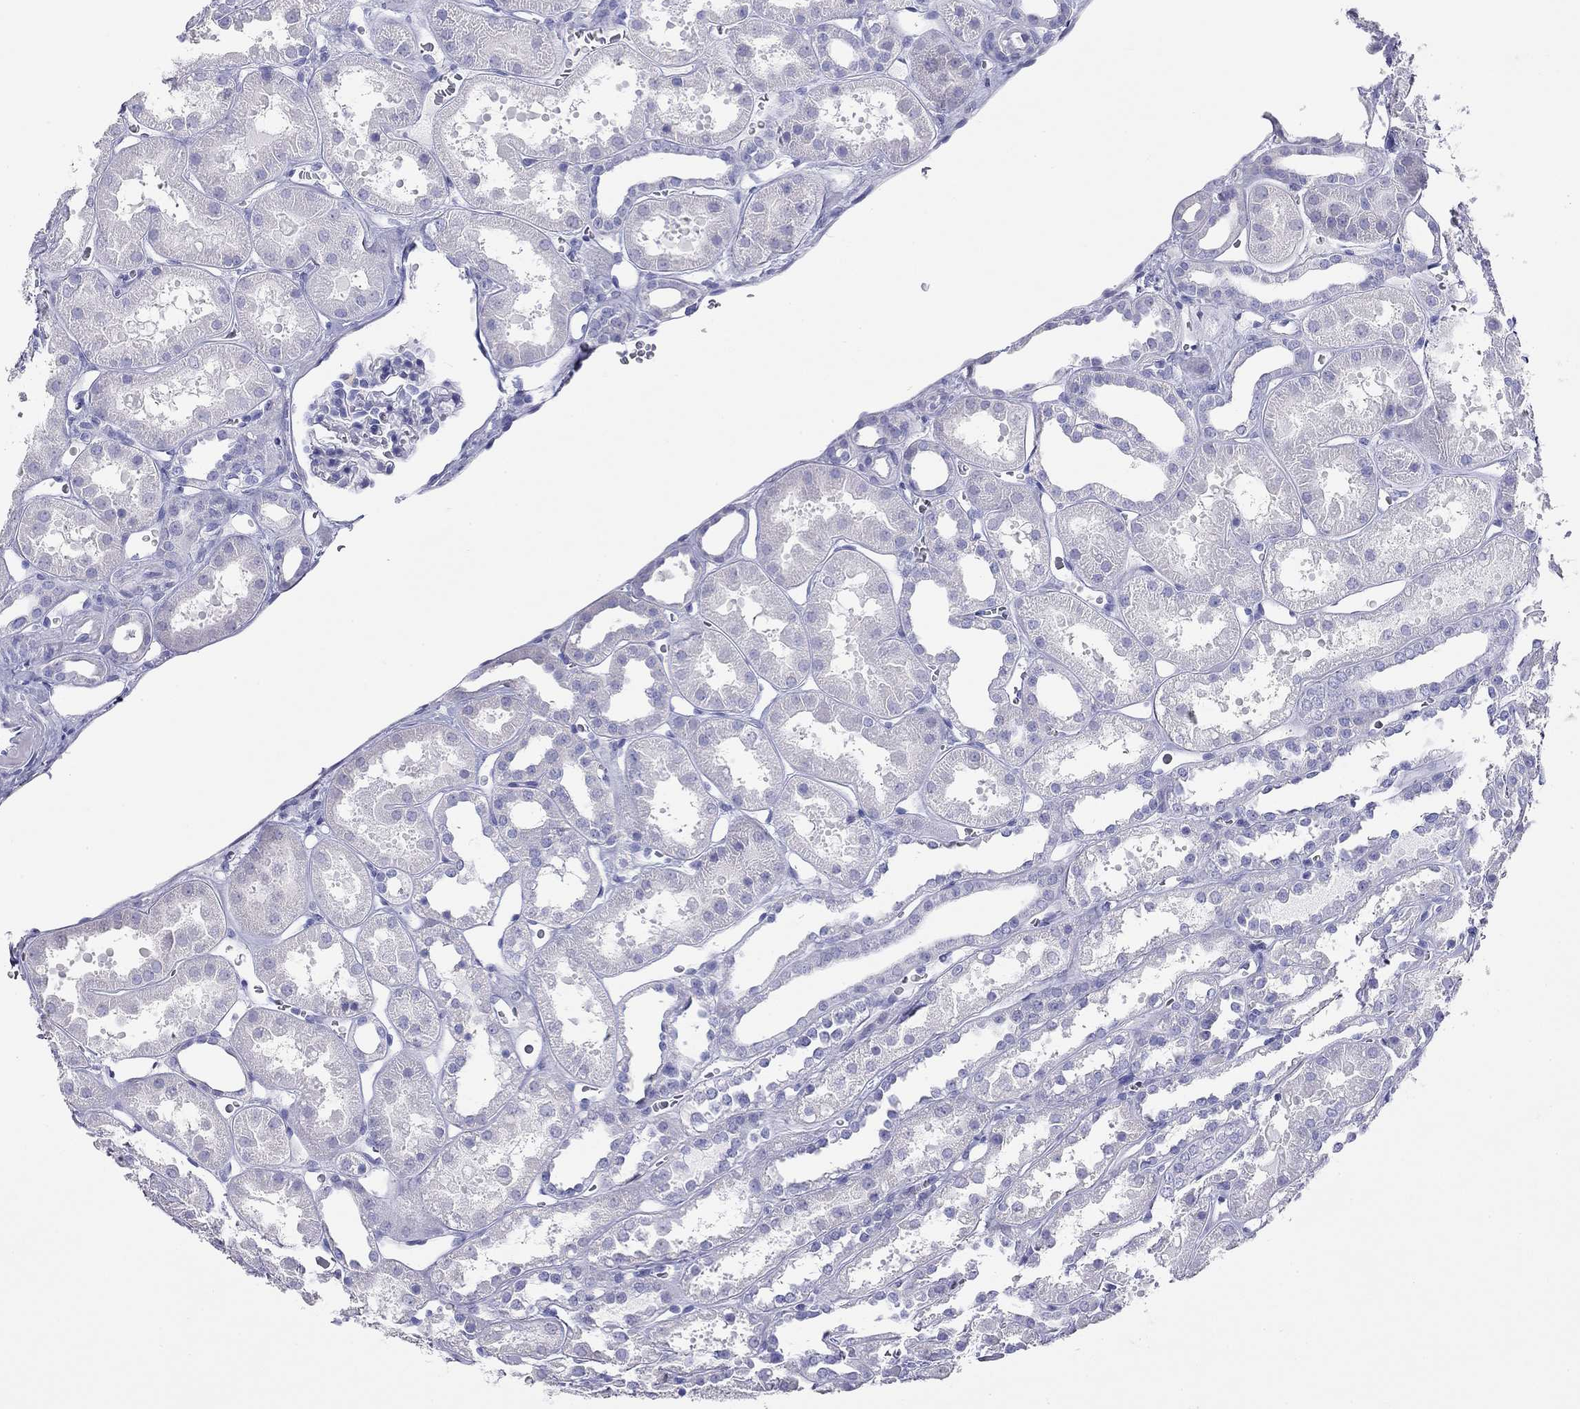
{"staining": {"intensity": "negative", "quantity": "none", "location": "none"}, "tissue": "kidney", "cell_type": "Cells in glomeruli", "image_type": "normal", "snomed": [{"axis": "morphology", "description": "Normal tissue, NOS"}, {"axis": "topography", "description": "Kidney"}], "caption": "Immunohistochemistry (IHC) histopathology image of benign kidney: kidney stained with DAB demonstrates no significant protein positivity in cells in glomeruli.", "gene": "HLA", "patient": {"sex": "female", "age": 41}}